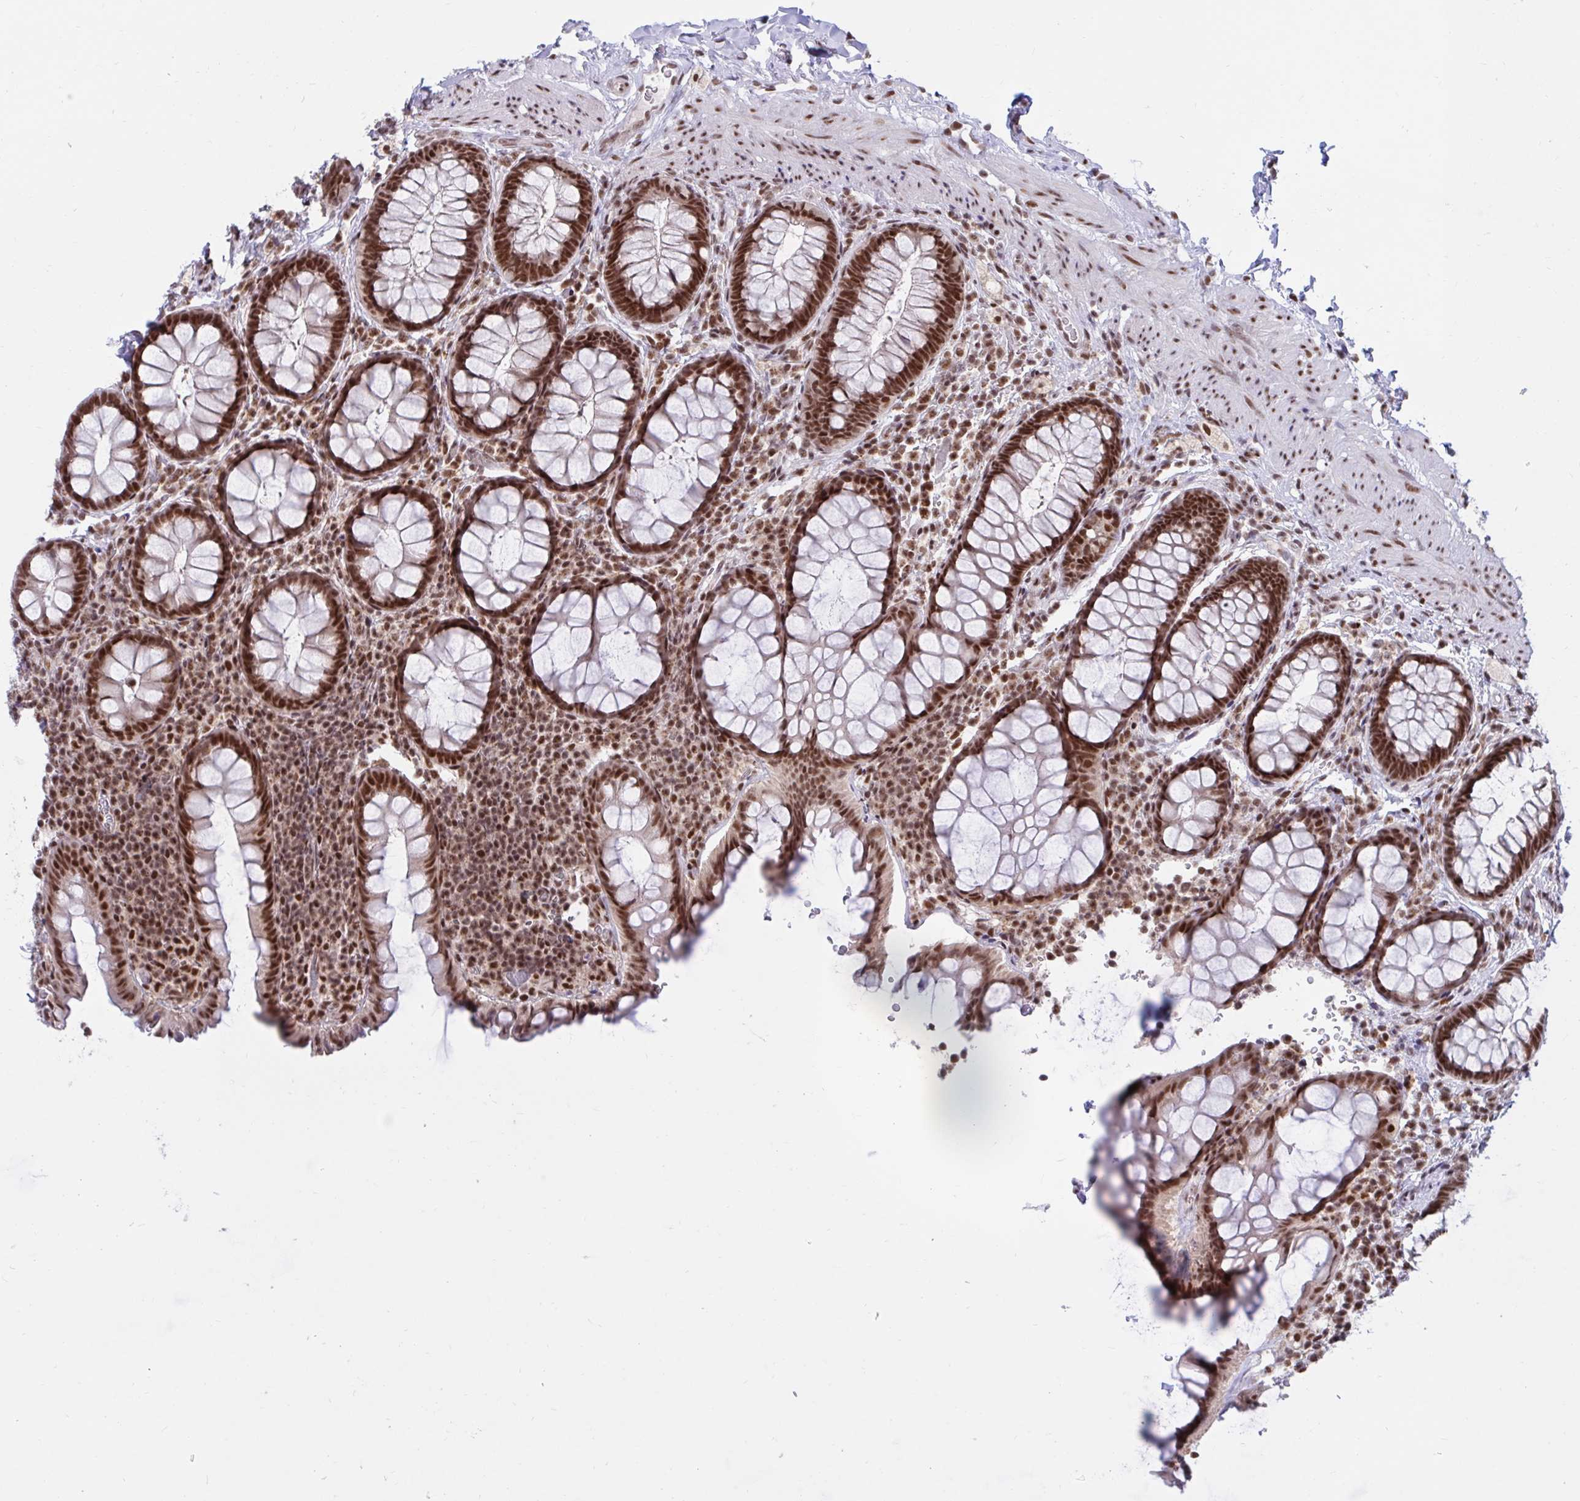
{"staining": {"intensity": "strong", "quantity": ">75%", "location": "nuclear"}, "tissue": "rectum", "cell_type": "Glandular cells", "image_type": "normal", "snomed": [{"axis": "morphology", "description": "Normal tissue, NOS"}, {"axis": "topography", "description": "Rectum"}, {"axis": "topography", "description": "Peripheral nerve tissue"}], "caption": "DAB immunohistochemical staining of unremarkable rectum demonstrates strong nuclear protein staining in approximately >75% of glandular cells. (IHC, brightfield microscopy, high magnification).", "gene": "PHF10", "patient": {"sex": "female", "age": 69}}